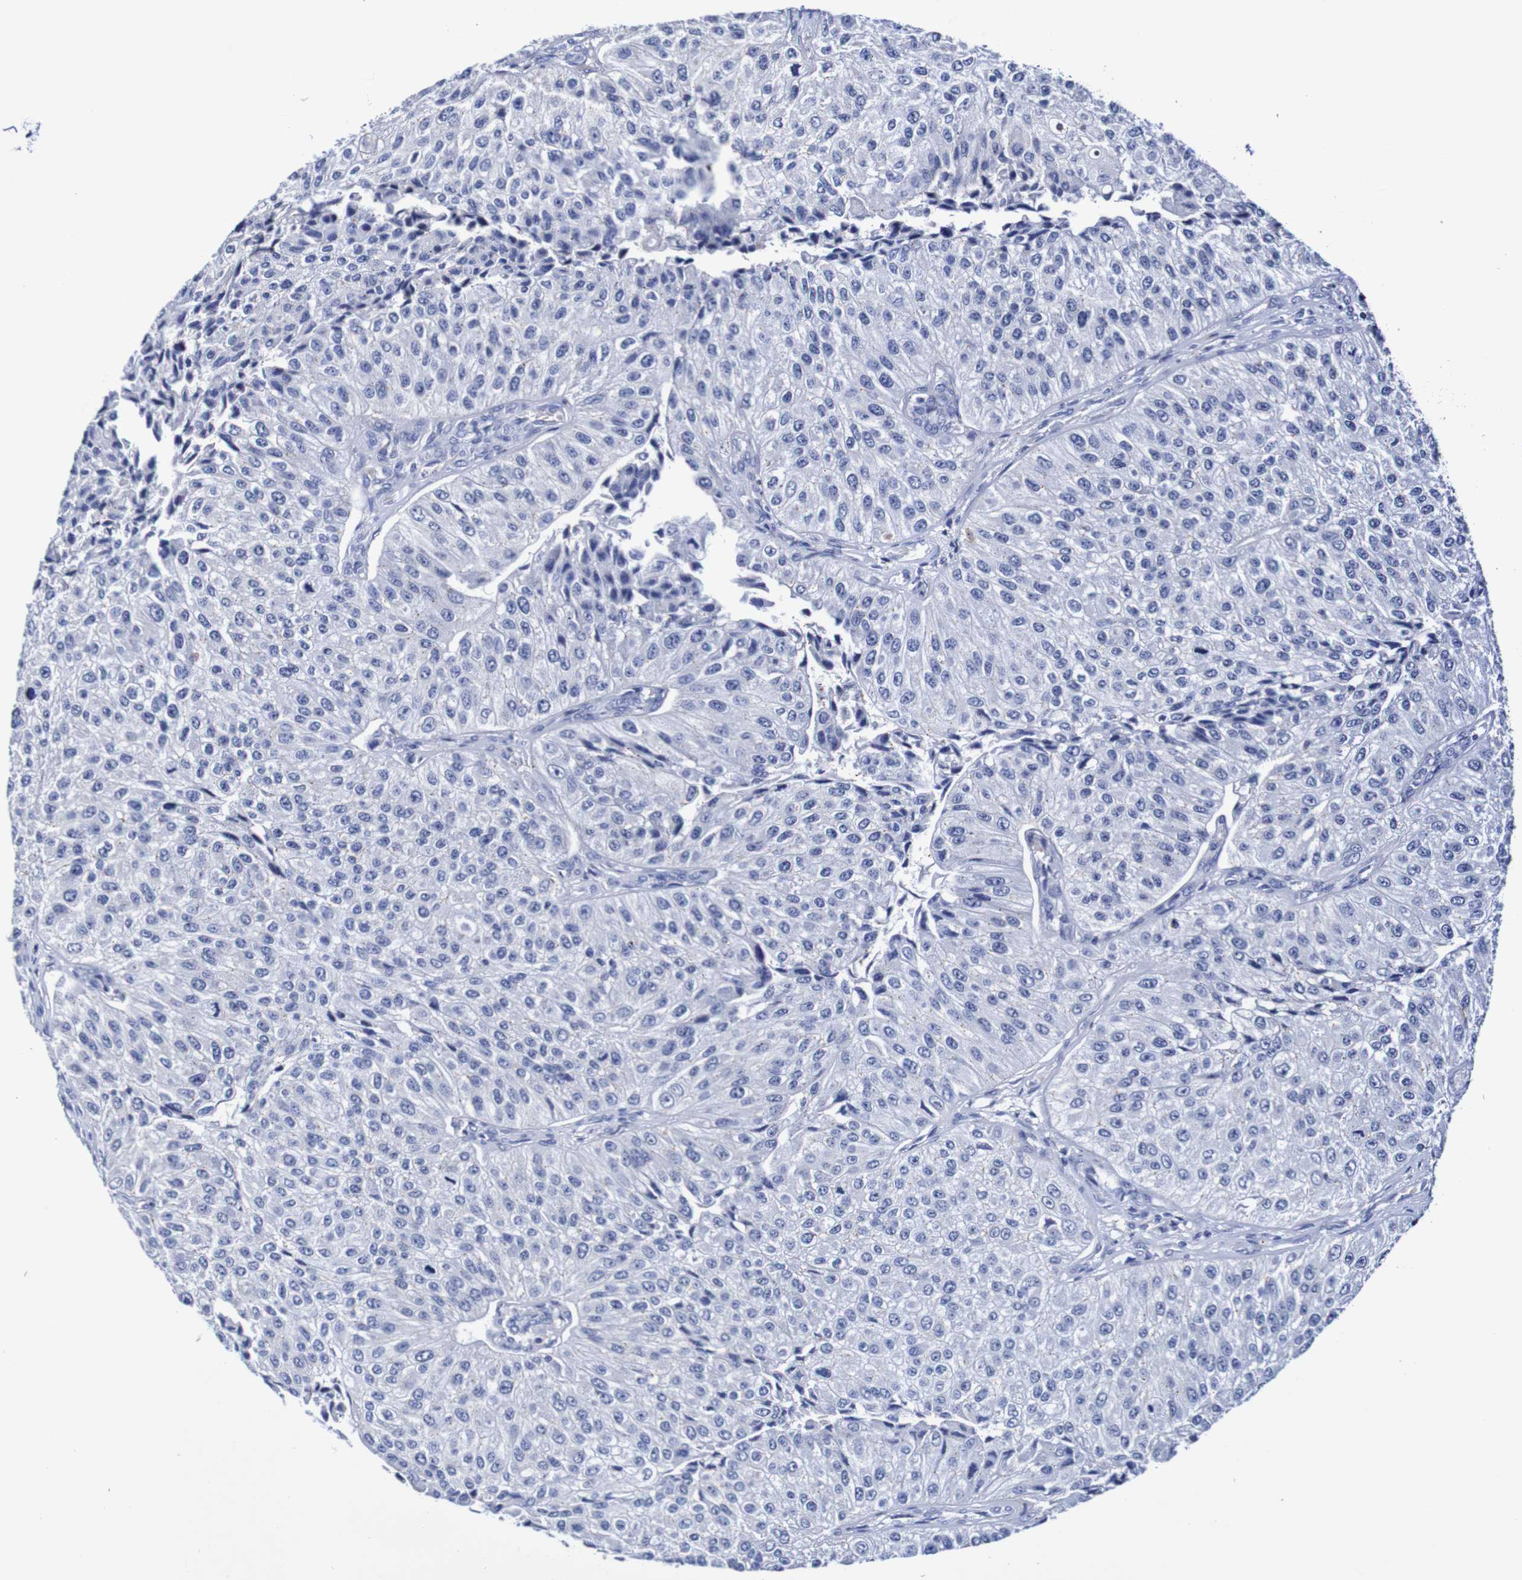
{"staining": {"intensity": "negative", "quantity": "none", "location": "none"}, "tissue": "urothelial cancer", "cell_type": "Tumor cells", "image_type": "cancer", "snomed": [{"axis": "morphology", "description": "Urothelial carcinoma, High grade"}, {"axis": "topography", "description": "Kidney"}, {"axis": "topography", "description": "Urinary bladder"}], "caption": "Immunohistochemistry (IHC) of urothelial cancer demonstrates no staining in tumor cells. The staining was performed using DAB to visualize the protein expression in brown, while the nuclei were stained in blue with hematoxylin (Magnification: 20x).", "gene": "SEZ6", "patient": {"sex": "male", "age": 77}}